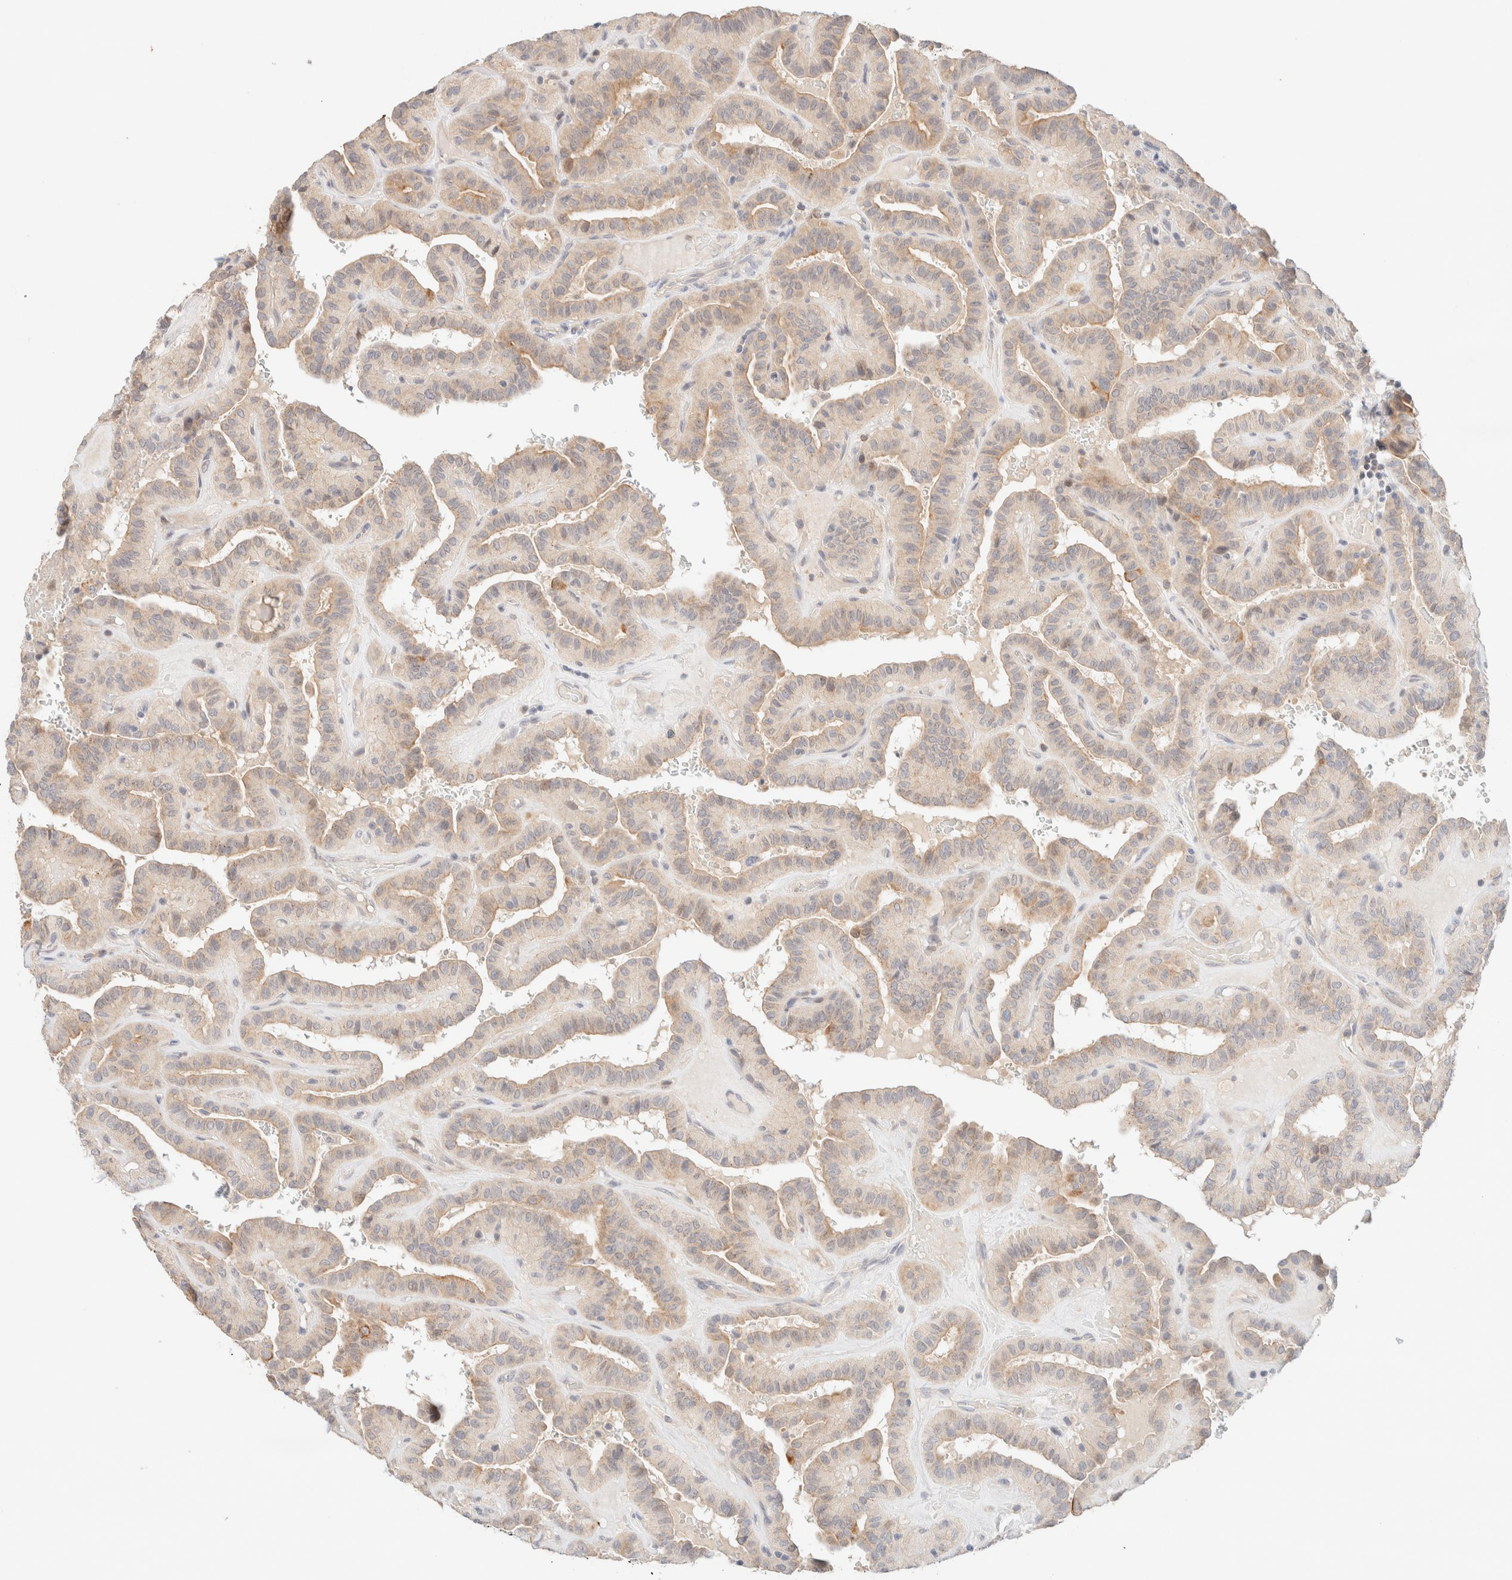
{"staining": {"intensity": "moderate", "quantity": "<25%", "location": "cytoplasmic/membranous"}, "tissue": "thyroid cancer", "cell_type": "Tumor cells", "image_type": "cancer", "snomed": [{"axis": "morphology", "description": "Papillary adenocarcinoma, NOS"}, {"axis": "topography", "description": "Thyroid gland"}], "caption": "Immunohistochemistry image of neoplastic tissue: papillary adenocarcinoma (thyroid) stained using immunohistochemistry (IHC) displays low levels of moderate protein expression localized specifically in the cytoplasmic/membranous of tumor cells, appearing as a cytoplasmic/membranous brown color.", "gene": "SGSM2", "patient": {"sex": "male", "age": 77}}